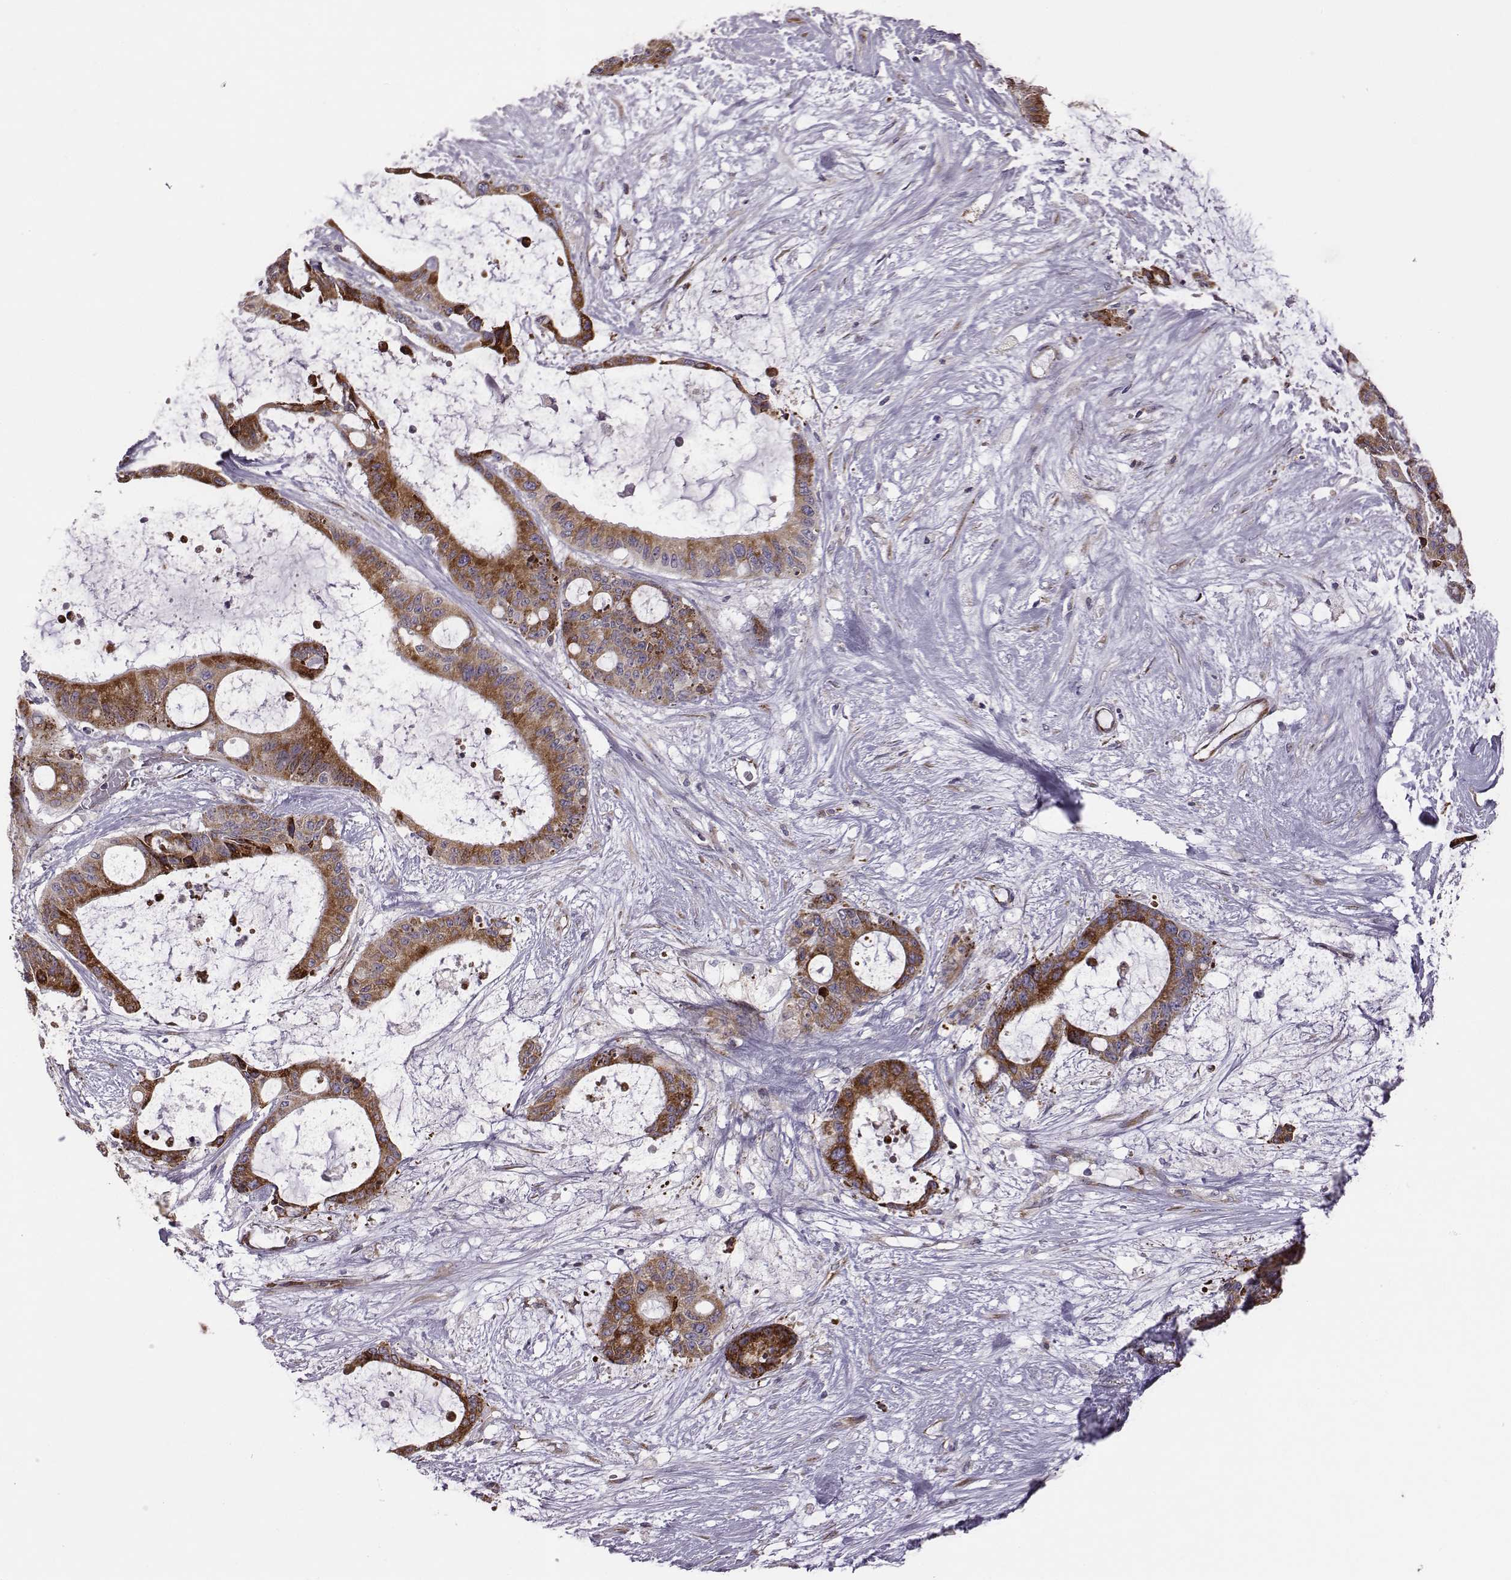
{"staining": {"intensity": "strong", "quantity": ">75%", "location": "cytoplasmic/membranous"}, "tissue": "liver cancer", "cell_type": "Tumor cells", "image_type": "cancer", "snomed": [{"axis": "morphology", "description": "Normal tissue, NOS"}, {"axis": "morphology", "description": "Cholangiocarcinoma"}, {"axis": "topography", "description": "Liver"}, {"axis": "topography", "description": "Peripheral nerve tissue"}], "caption": "Immunohistochemistry of human liver cancer reveals high levels of strong cytoplasmic/membranous expression in approximately >75% of tumor cells.", "gene": "SELENOI", "patient": {"sex": "female", "age": 73}}